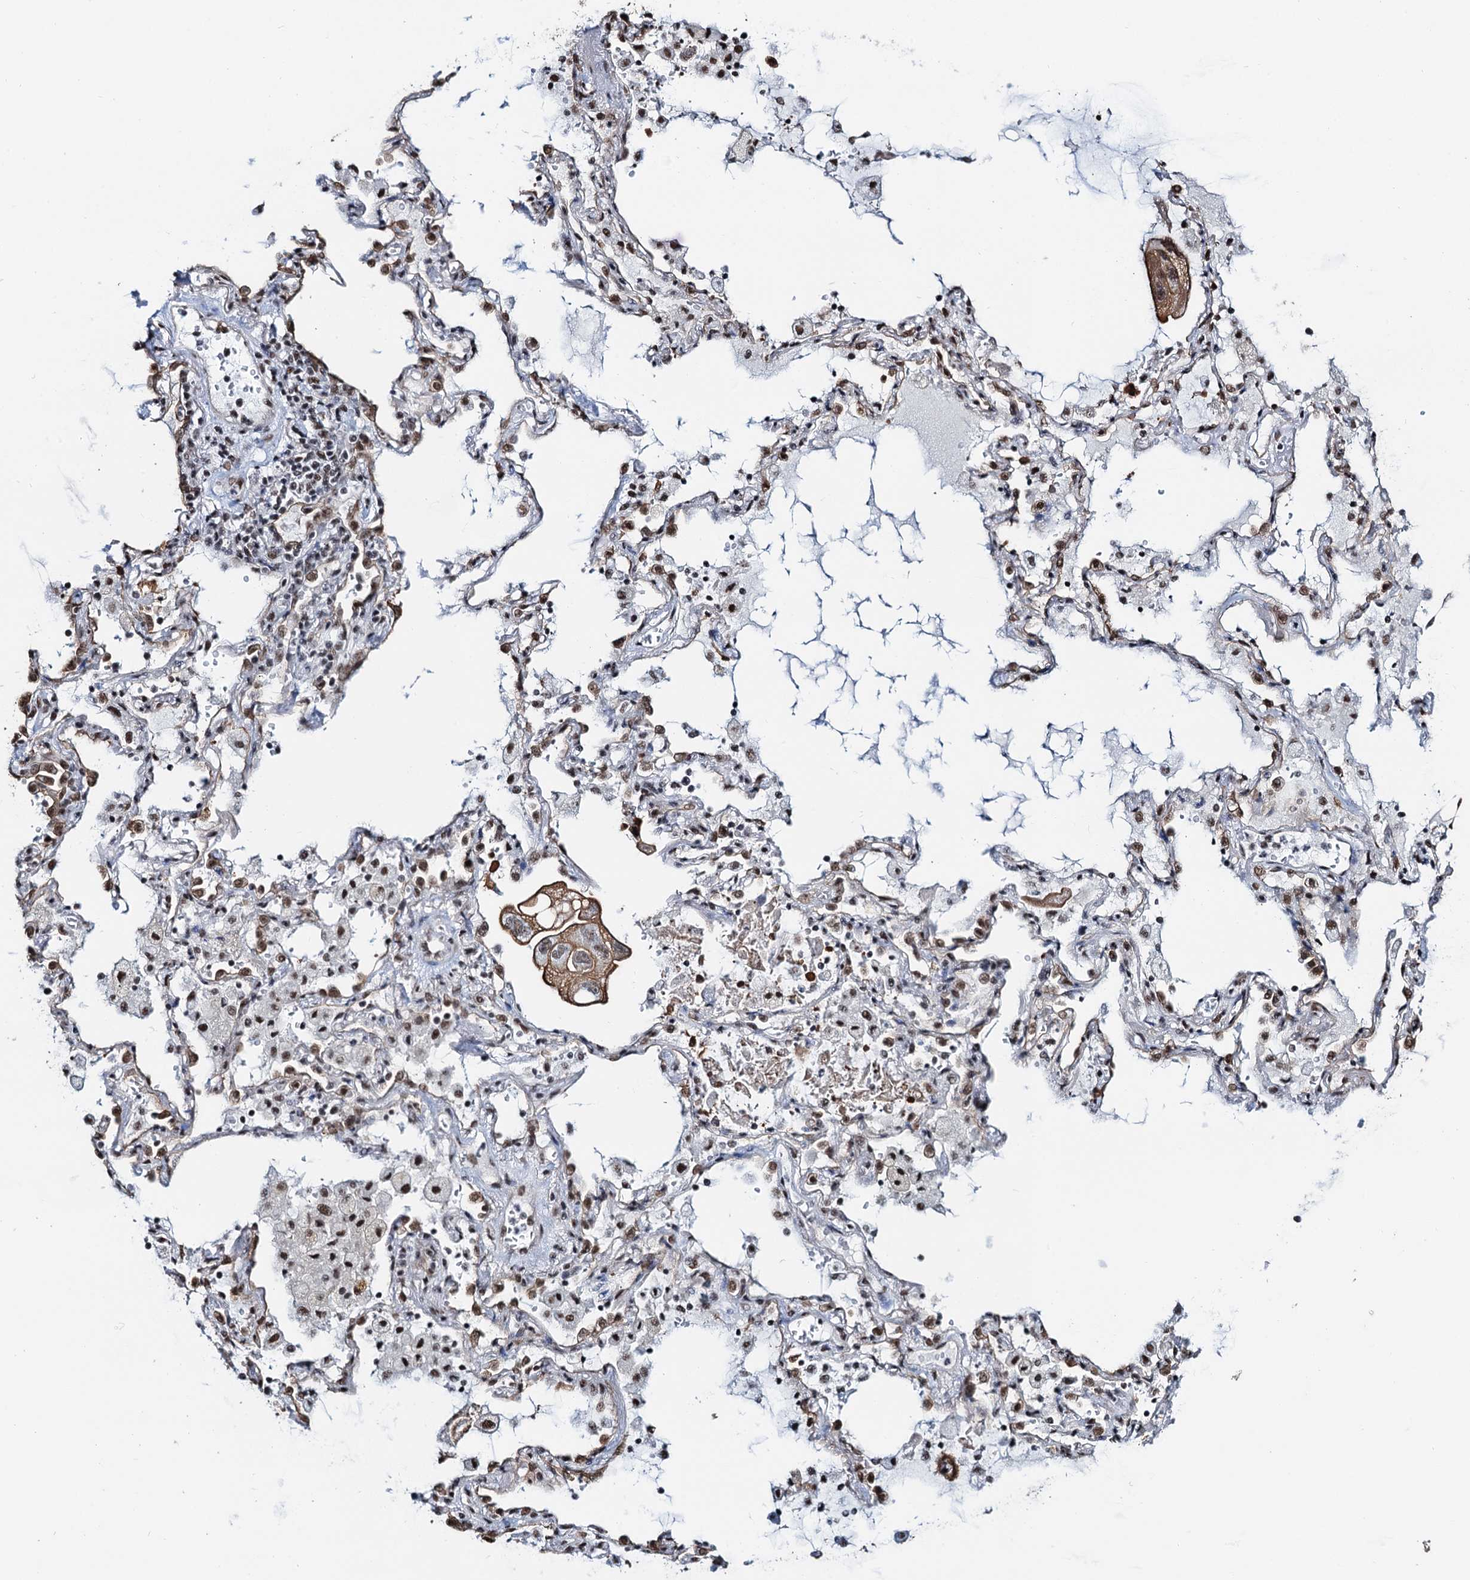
{"staining": {"intensity": "moderate", "quantity": "25%-75%", "location": "cytoplasmic/membranous,nuclear"}, "tissue": "lung cancer", "cell_type": "Tumor cells", "image_type": "cancer", "snomed": [{"axis": "morphology", "description": "Squamous cell carcinoma, NOS"}, {"axis": "topography", "description": "Lung"}], "caption": "Immunohistochemical staining of lung squamous cell carcinoma reveals medium levels of moderate cytoplasmic/membranous and nuclear staining in about 25%-75% of tumor cells.", "gene": "ZNF609", "patient": {"sex": "female", "age": 73}}